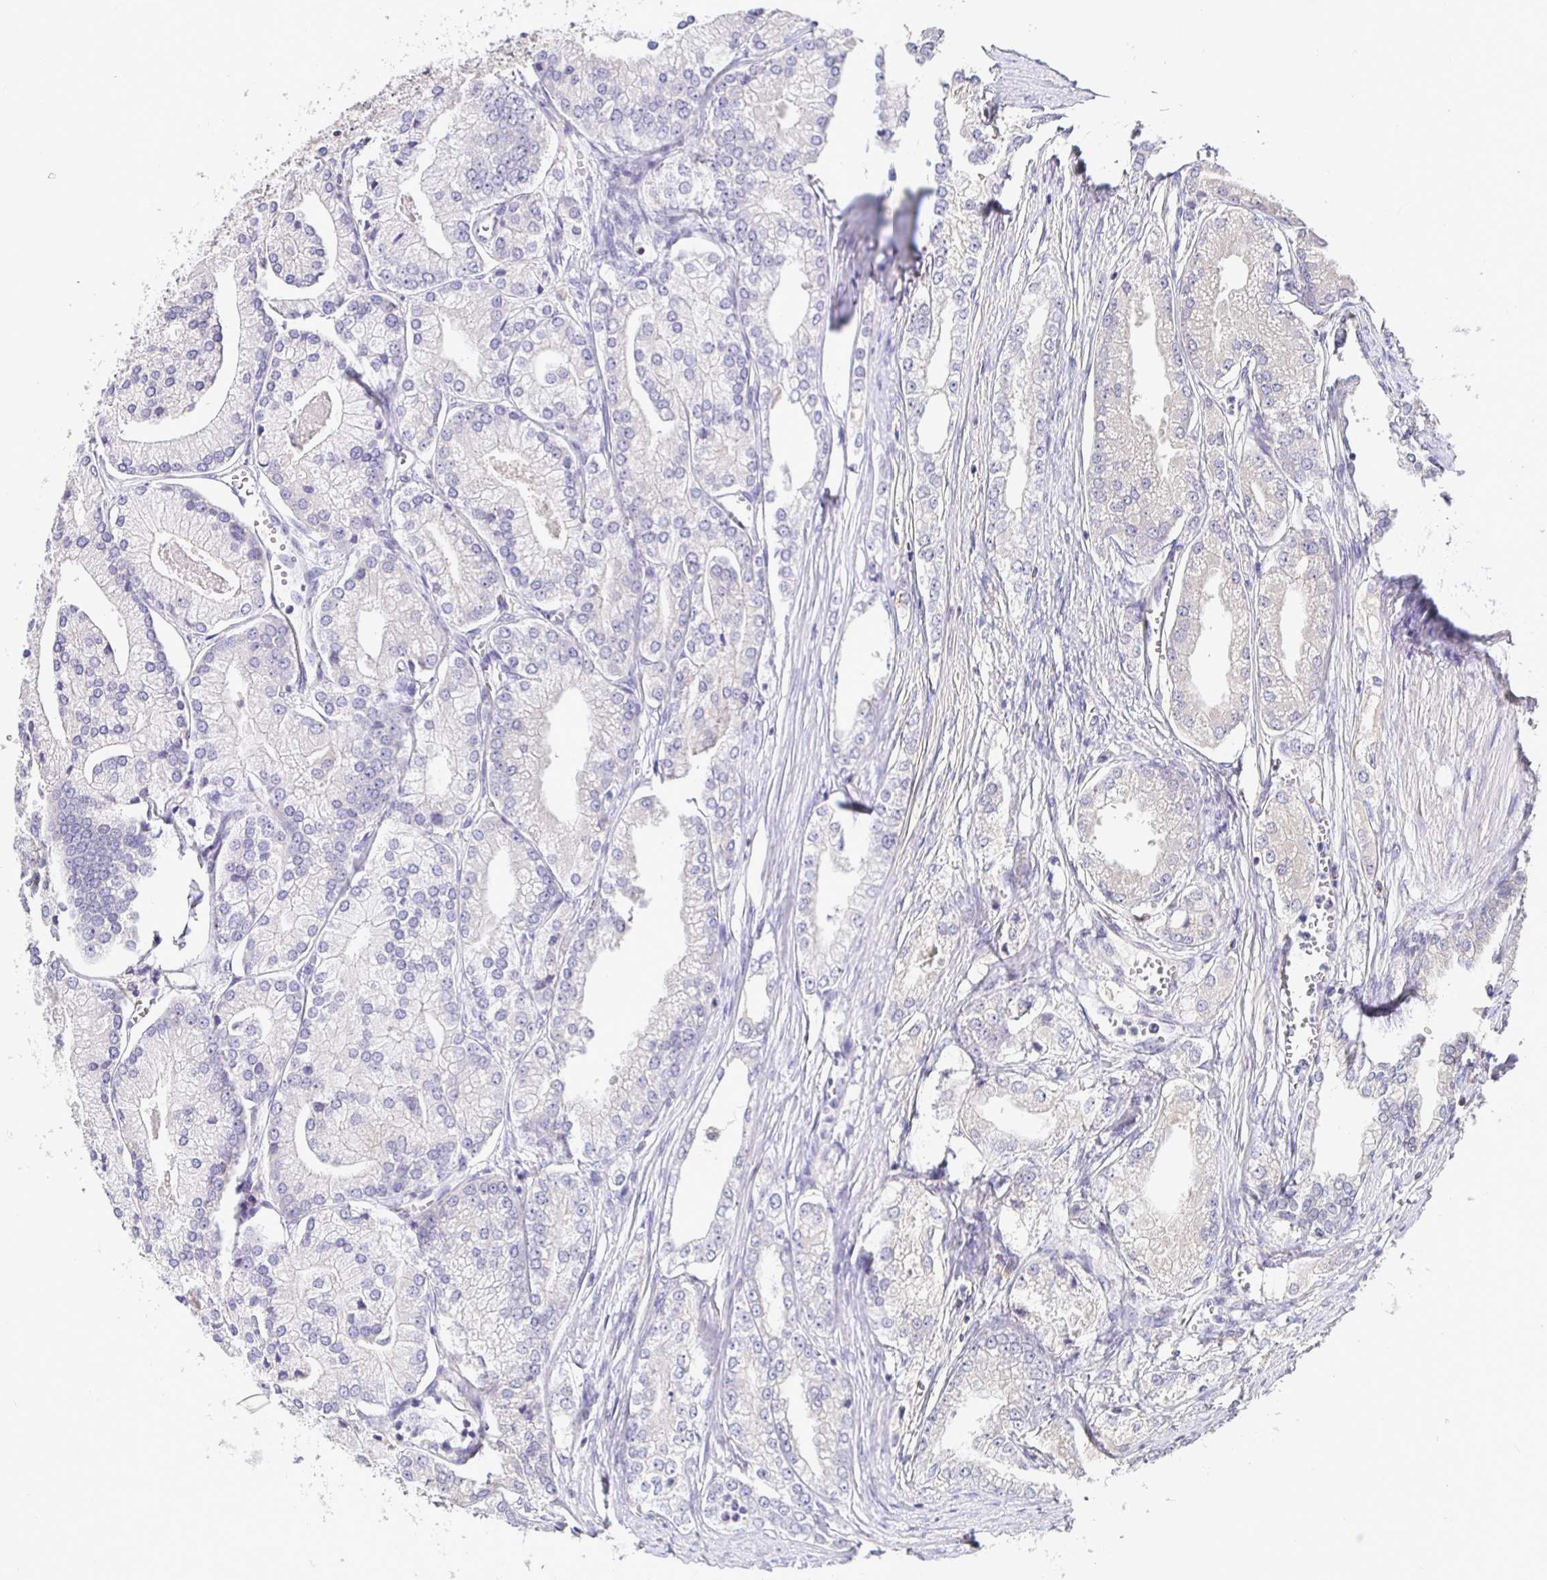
{"staining": {"intensity": "weak", "quantity": "25%-75%", "location": "cytoplasmic/membranous"}, "tissue": "prostate cancer", "cell_type": "Tumor cells", "image_type": "cancer", "snomed": [{"axis": "morphology", "description": "Adenocarcinoma, High grade"}, {"axis": "topography", "description": "Prostate"}], "caption": "The immunohistochemical stain shows weak cytoplasmic/membranous staining in tumor cells of prostate cancer tissue.", "gene": "SATB1", "patient": {"sex": "male", "age": 61}}